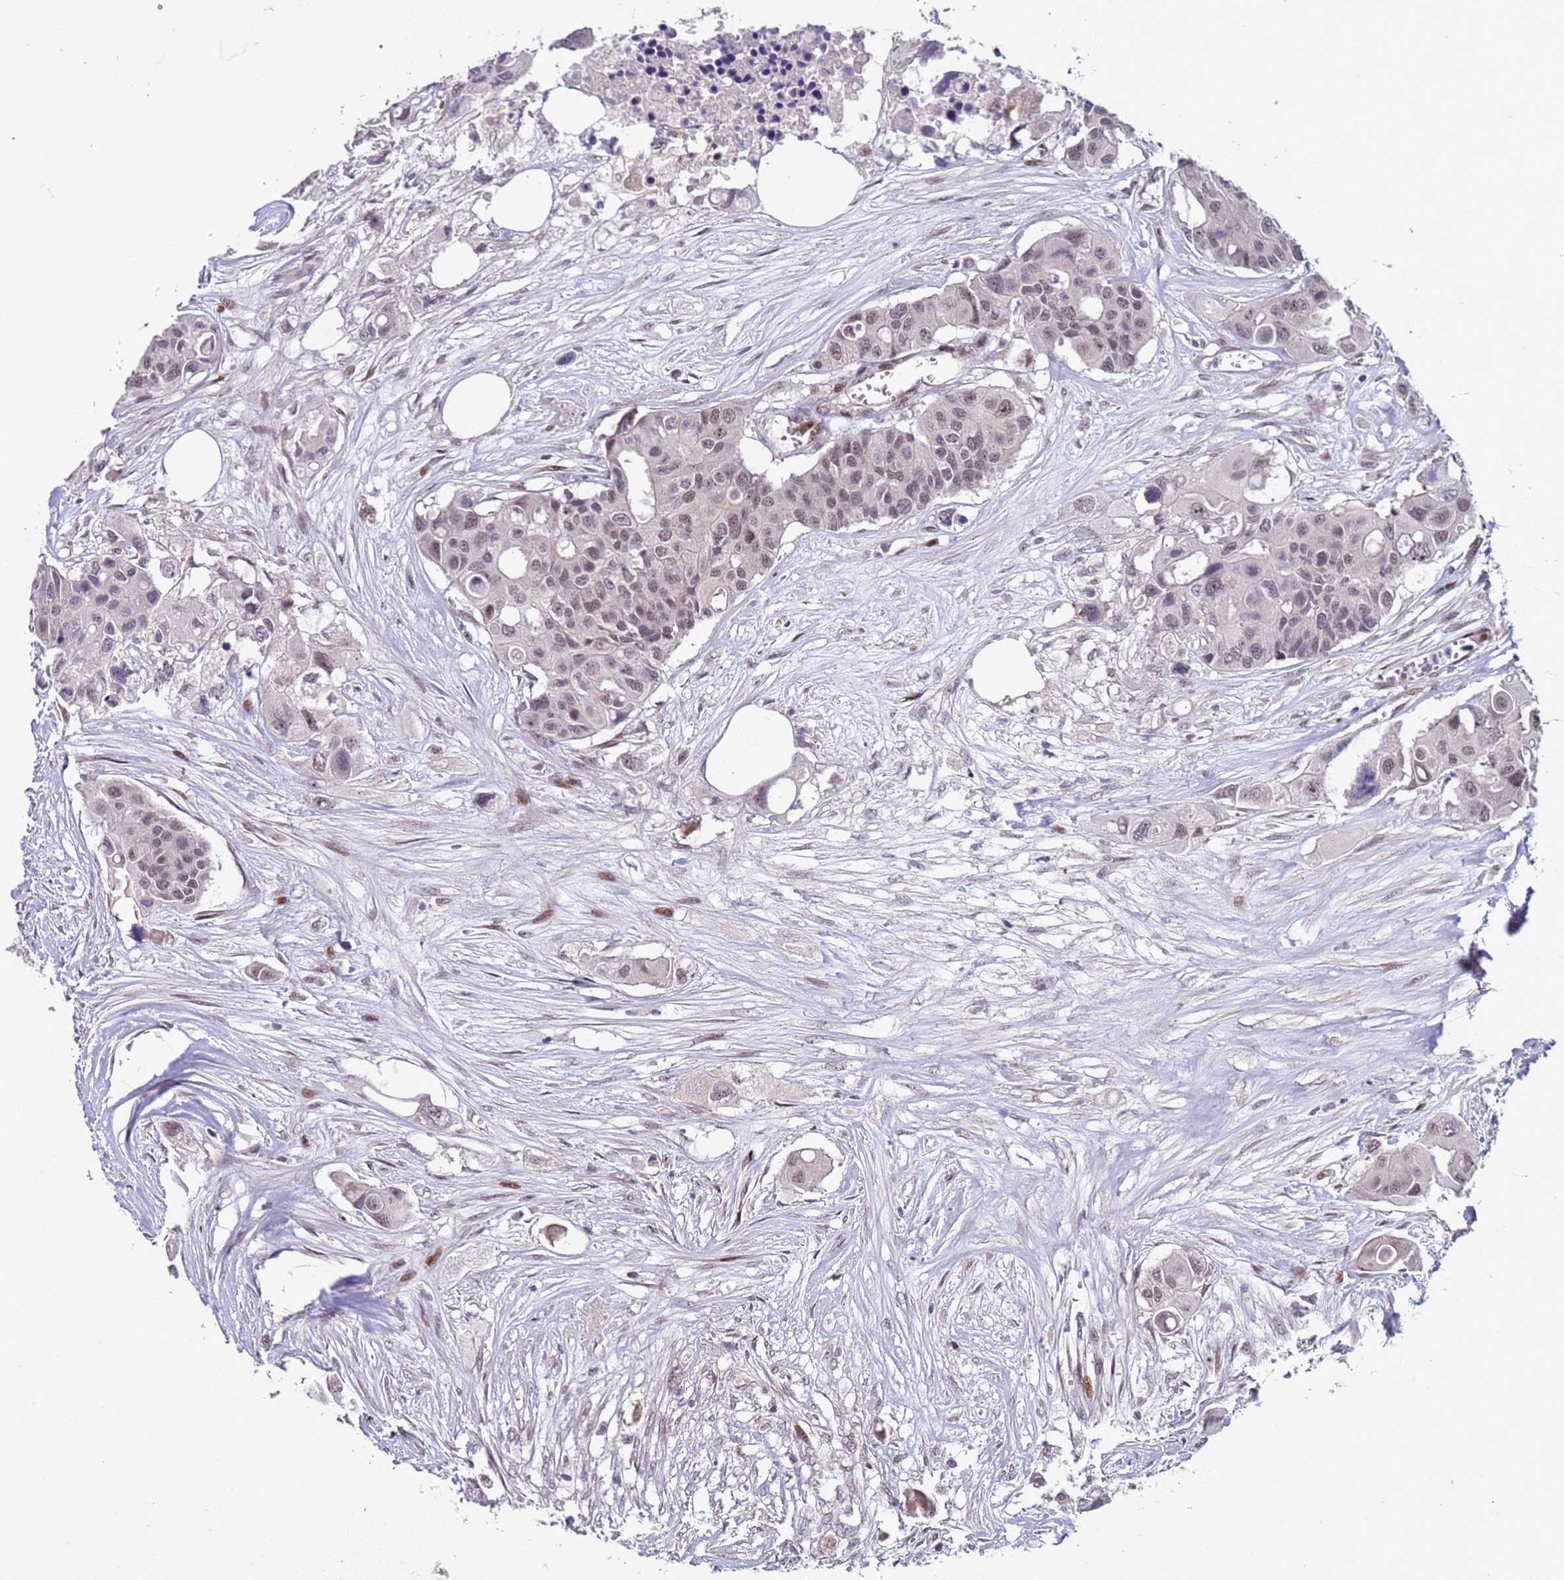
{"staining": {"intensity": "weak", "quantity": "25%-75%", "location": "nuclear"}, "tissue": "colorectal cancer", "cell_type": "Tumor cells", "image_type": "cancer", "snomed": [{"axis": "morphology", "description": "Adenocarcinoma, NOS"}, {"axis": "topography", "description": "Colon"}], "caption": "A brown stain highlights weak nuclear staining of a protein in human colorectal adenocarcinoma tumor cells. (DAB (3,3'-diaminobenzidine) IHC with brightfield microscopy, high magnification).", "gene": "SHC3", "patient": {"sex": "male", "age": 77}}